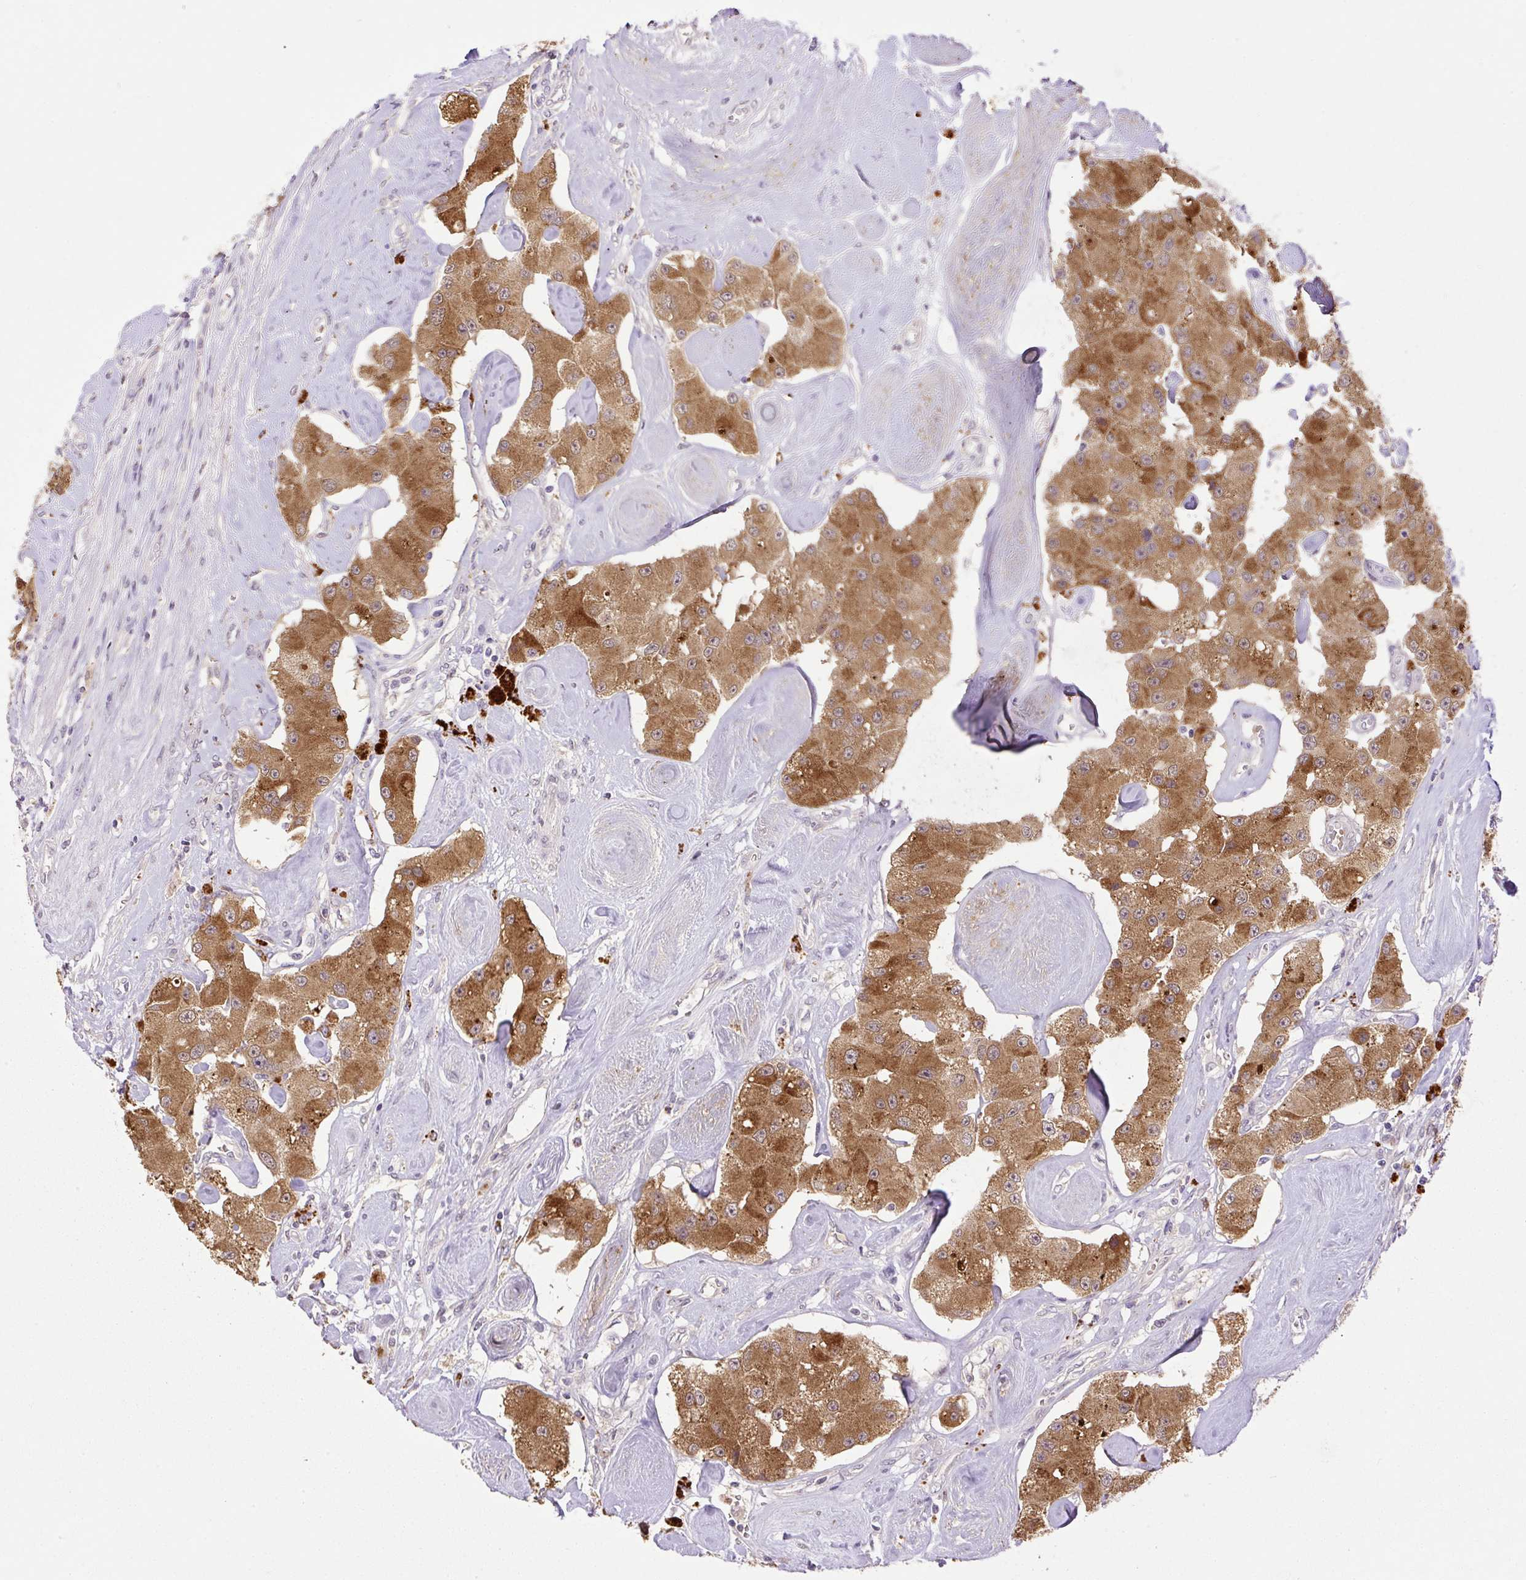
{"staining": {"intensity": "moderate", "quantity": ">75%", "location": "cytoplasmic/membranous"}, "tissue": "carcinoid", "cell_type": "Tumor cells", "image_type": "cancer", "snomed": [{"axis": "morphology", "description": "Carcinoid, malignant, NOS"}, {"axis": "topography", "description": "Pancreas"}], "caption": "This is a micrograph of IHC staining of carcinoid, which shows moderate staining in the cytoplasmic/membranous of tumor cells.", "gene": "HABP4", "patient": {"sex": "male", "age": 41}}